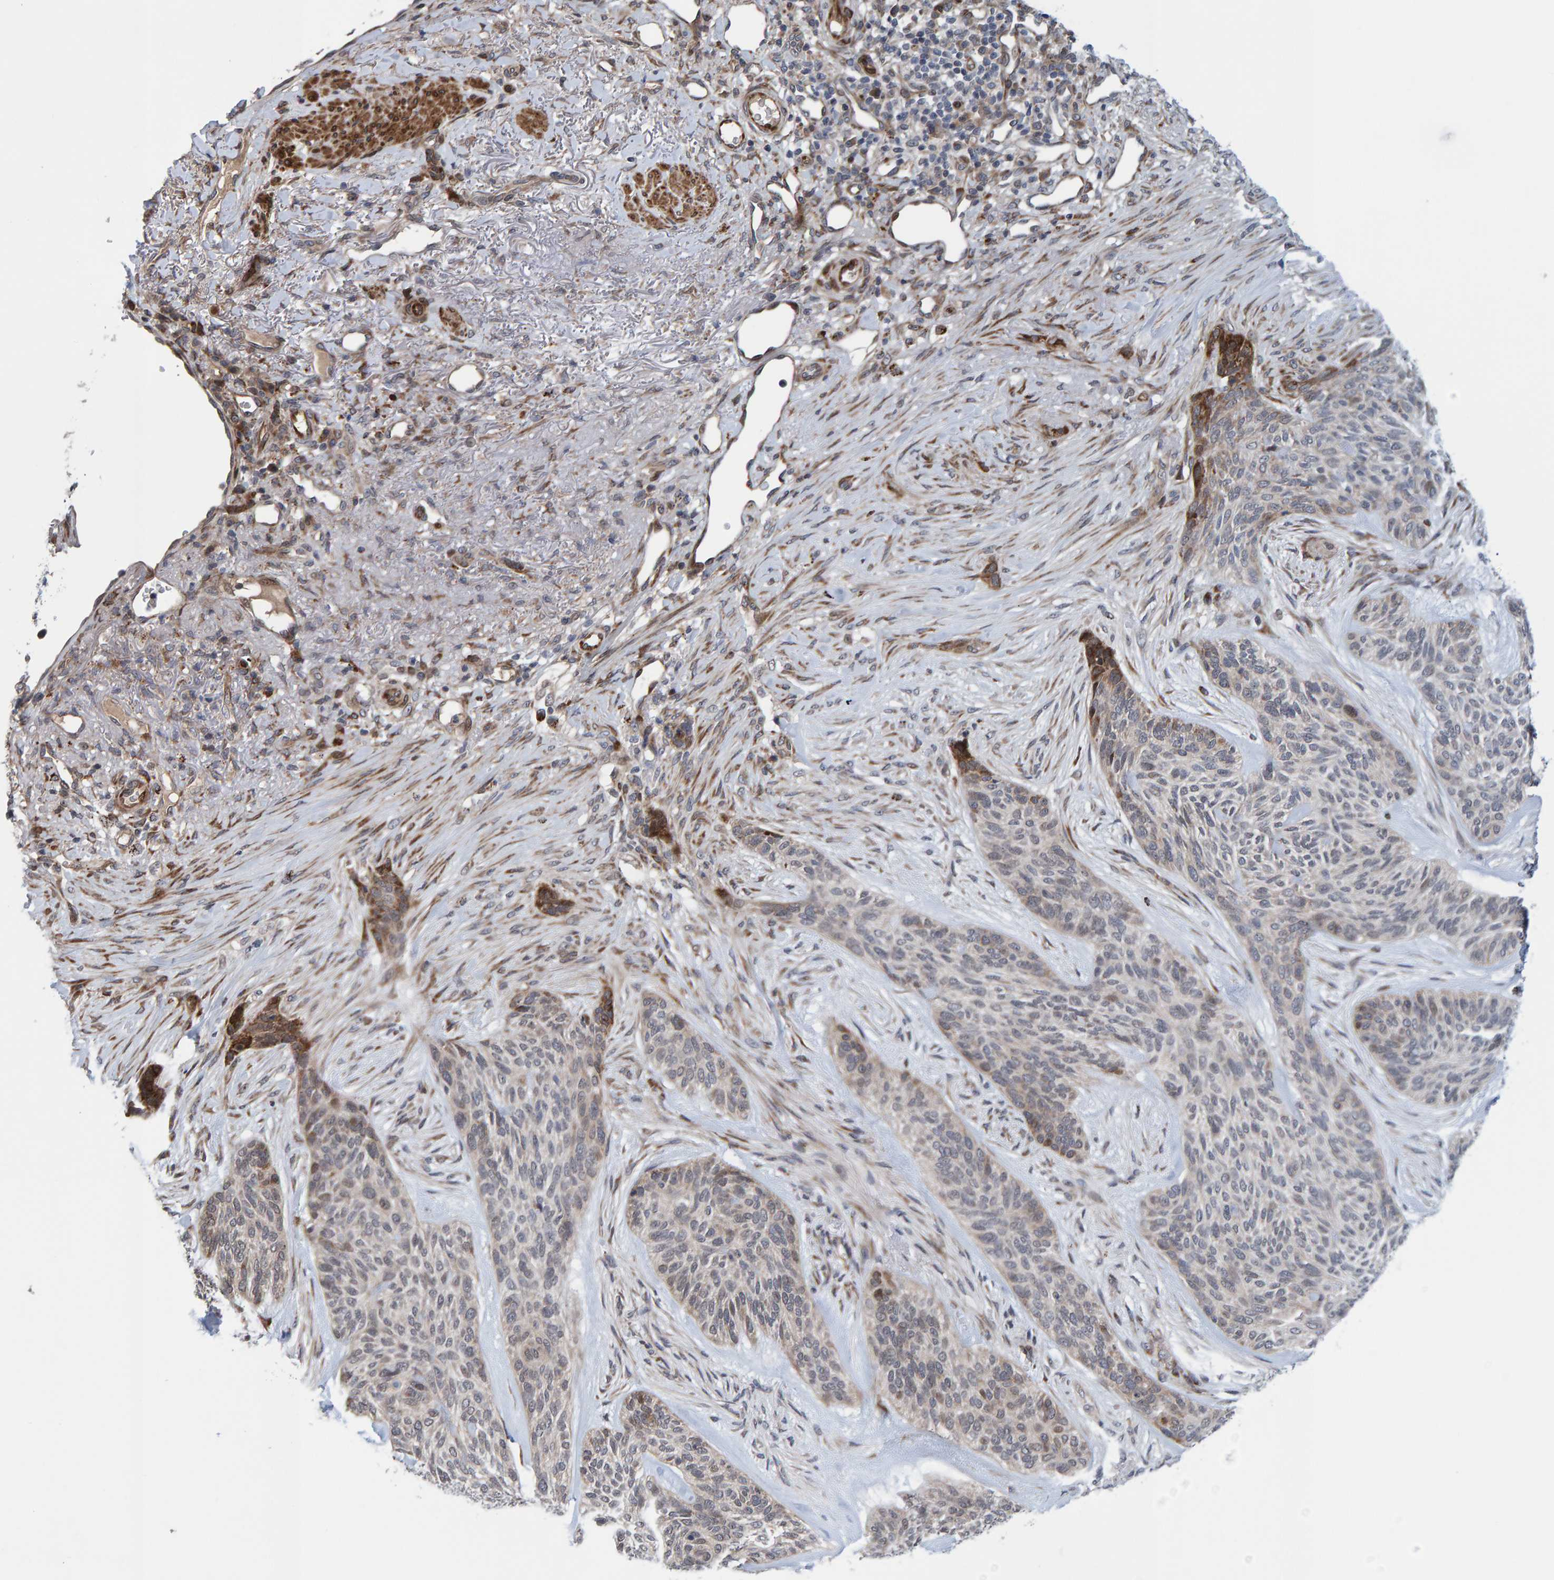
{"staining": {"intensity": "moderate", "quantity": "<25%", "location": "cytoplasmic/membranous,nuclear"}, "tissue": "skin cancer", "cell_type": "Tumor cells", "image_type": "cancer", "snomed": [{"axis": "morphology", "description": "Basal cell carcinoma"}, {"axis": "topography", "description": "Skin"}], "caption": "Basal cell carcinoma (skin) stained with DAB (3,3'-diaminobenzidine) immunohistochemistry (IHC) displays low levels of moderate cytoplasmic/membranous and nuclear positivity in about <25% of tumor cells.", "gene": "MFSD6L", "patient": {"sex": "male", "age": 55}}